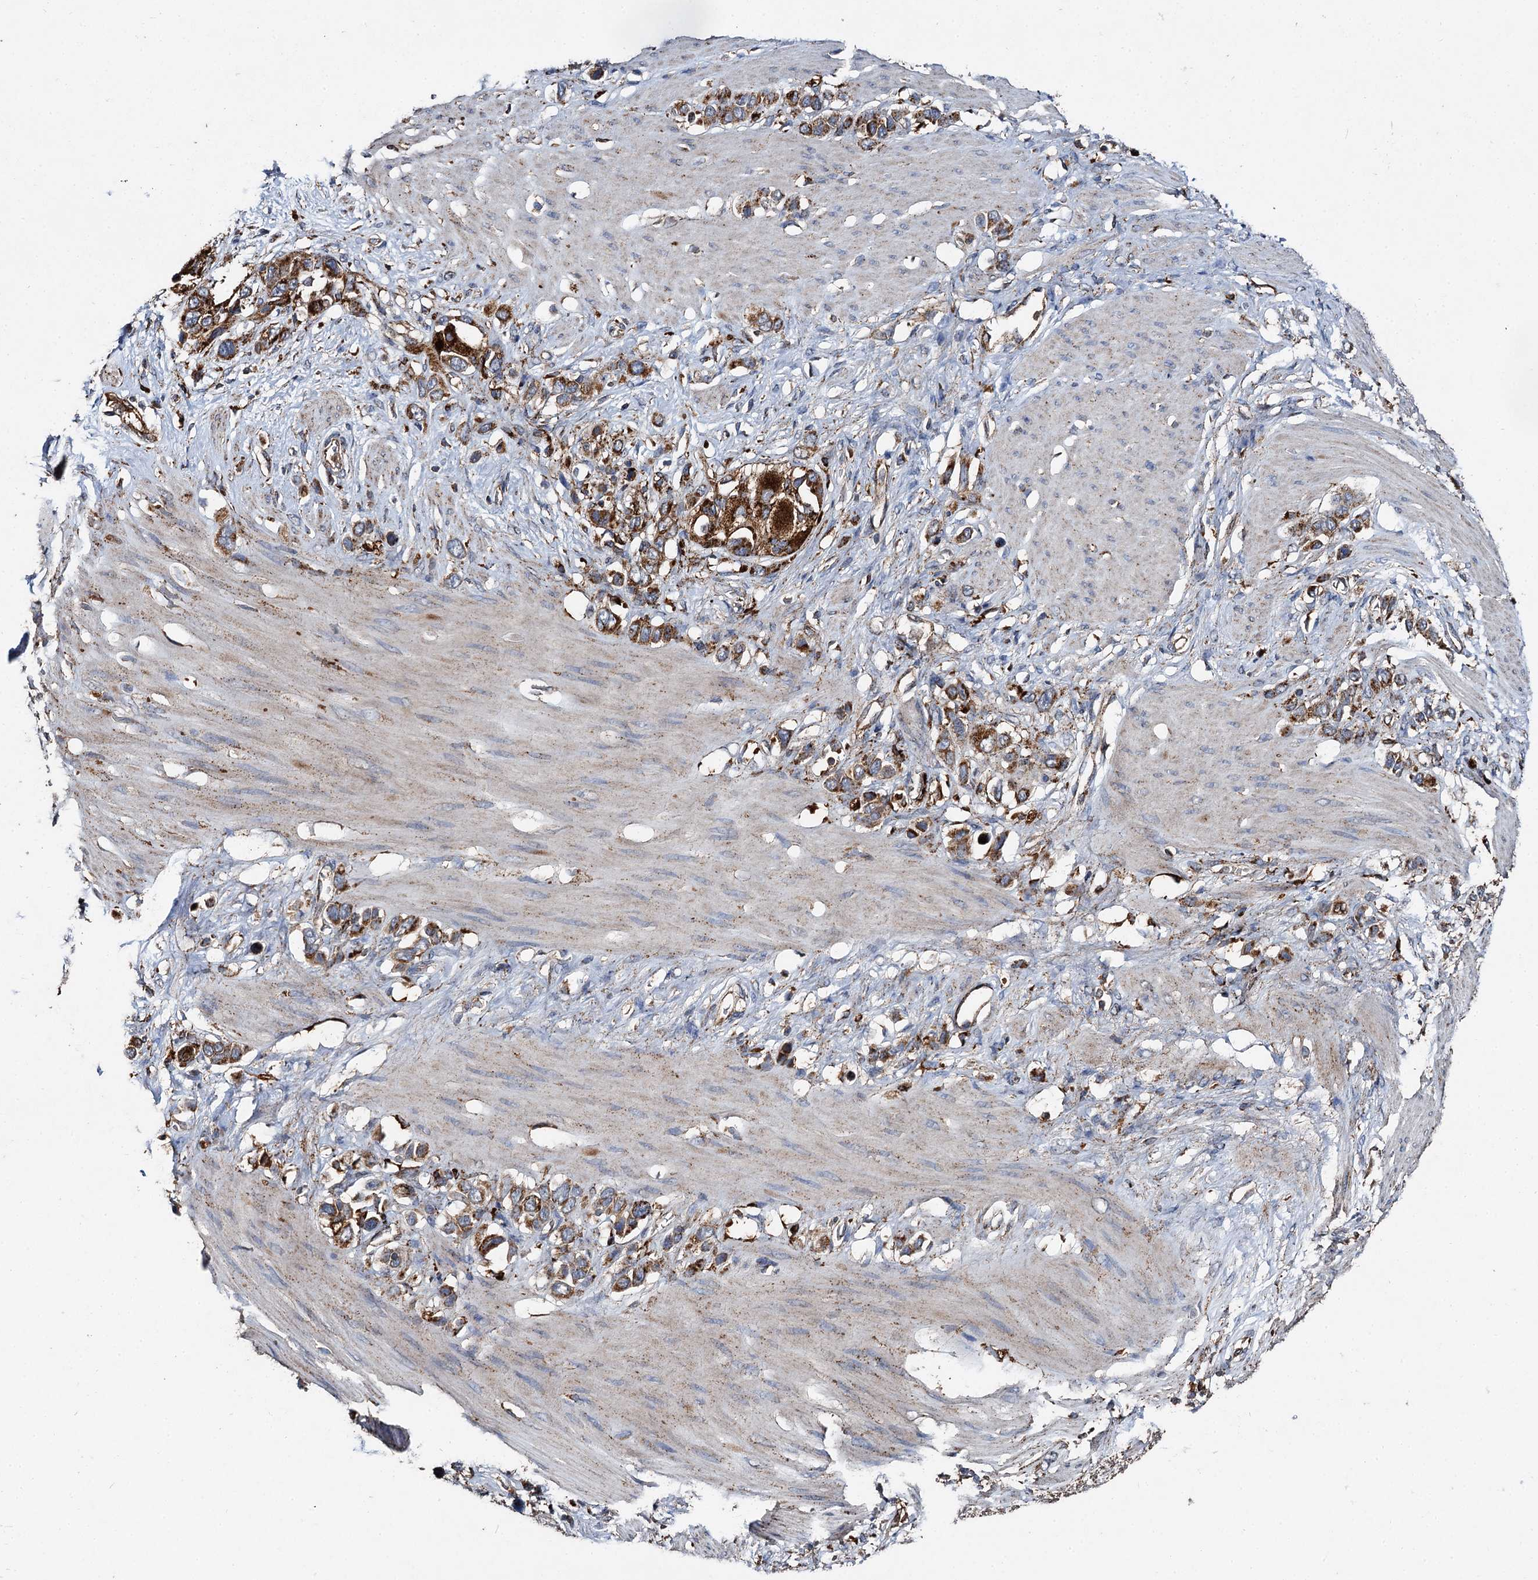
{"staining": {"intensity": "strong", "quantity": ">75%", "location": "cytoplasmic/membranous"}, "tissue": "stomach cancer", "cell_type": "Tumor cells", "image_type": "cancer", "snomed": [{"axis": "morphology", "description": "Adenocarcinoma, NOS"}, {"axis": "morphology", "description": "Adenocarcinoma, High grade"}, {"axis": "topography", "description": "Stomach, upper"}, {"axis": "topography", "description": "Stomach, lower"}], "caption": "Protein expression by IHC demonstrates strong cytoplasmic/membranous staining in approximately >75% of tumor cells in stomach adenocarcinoma. Ihc stains the protein of interest in brown and the nuclei are stained blue.", "gene": "GBA1", "patient": {"sex": "female", "age": 65}}